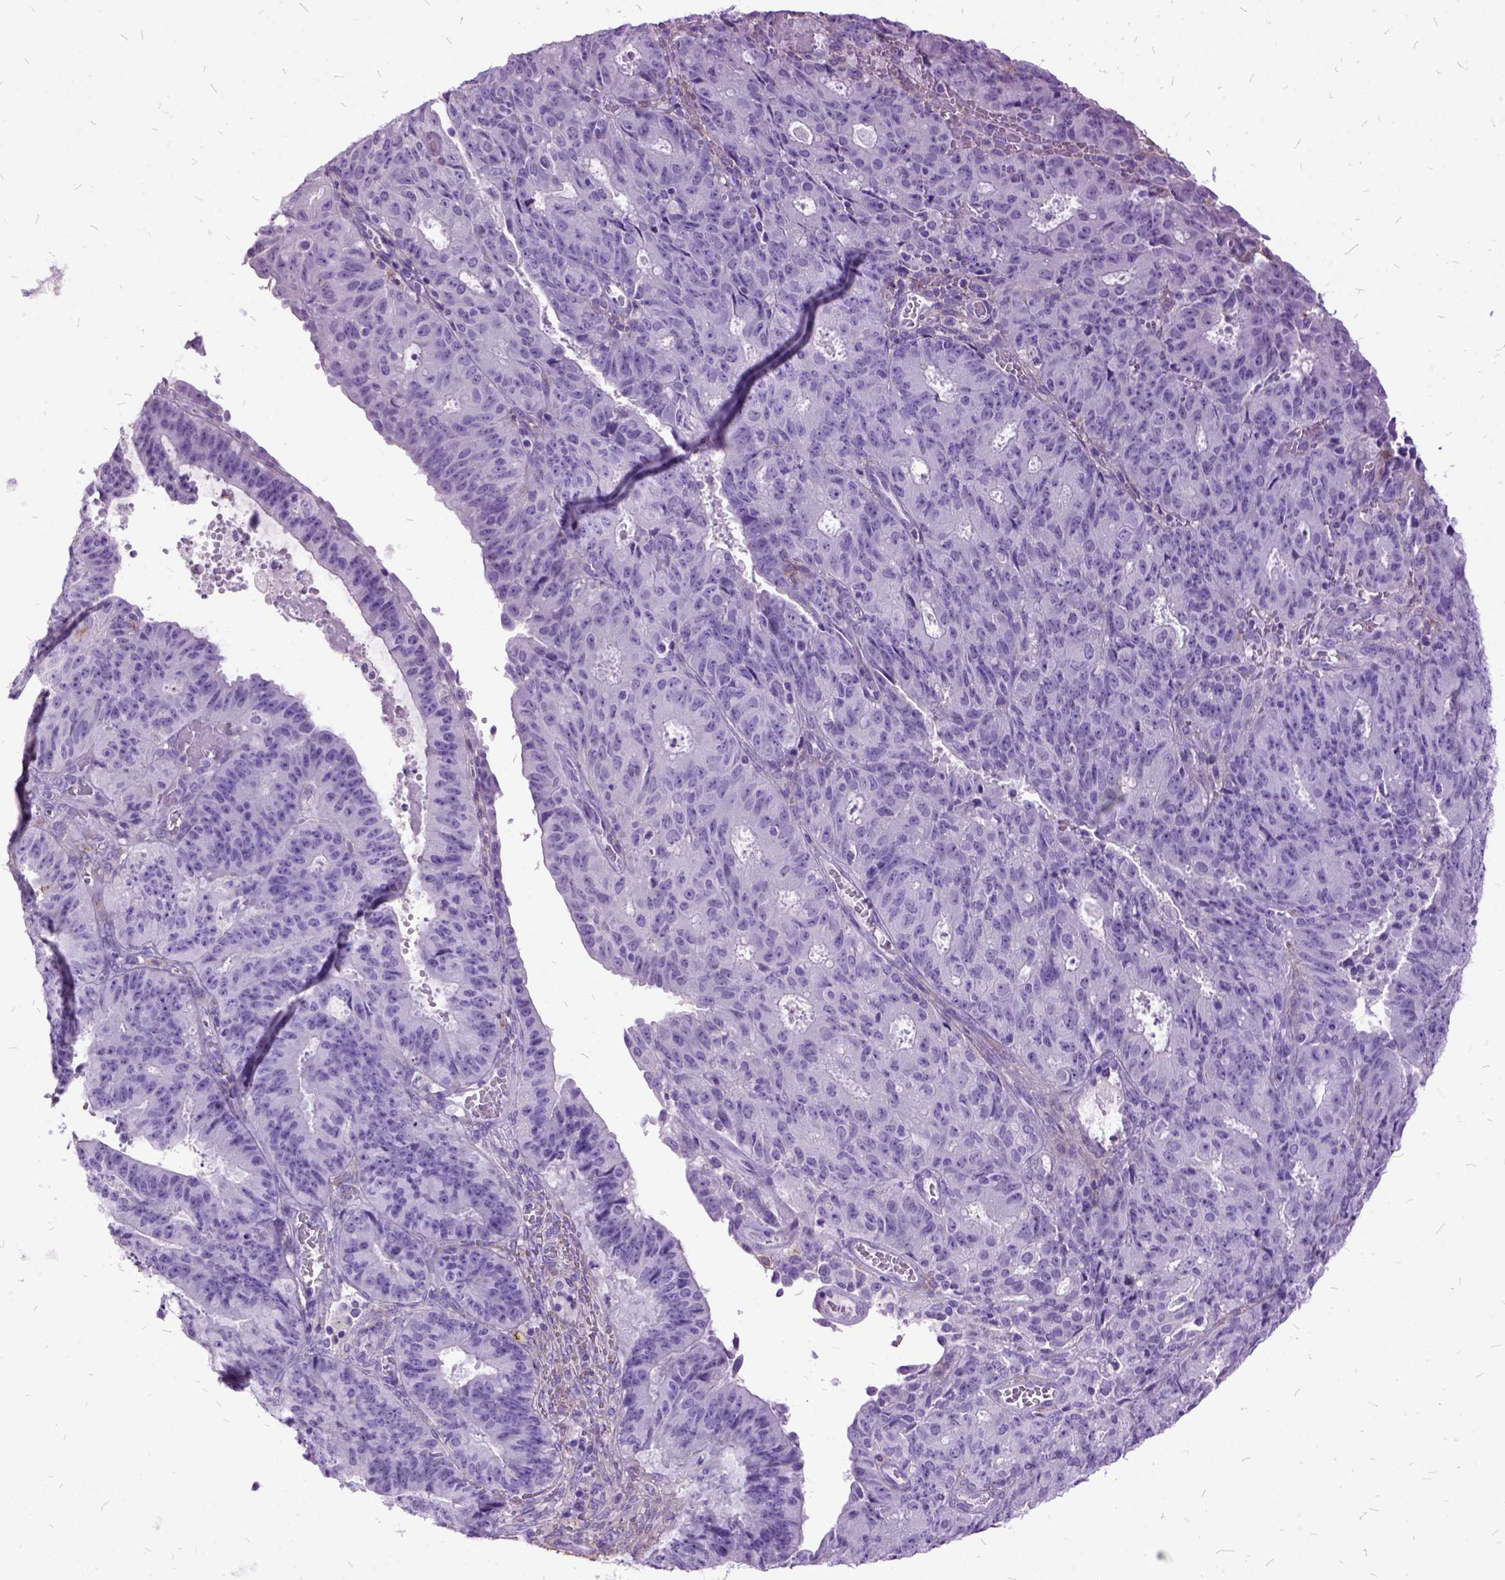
{"staining": {"intensity": "negative", "quantity": "none", "location": "none"}, "tissue": "ovarian cancer", "cell_type": "Tumor cells", "image_type": "cancer", "snomed": [{"axis": "morphology", "description": "Carcinoma, endometroid"}, {"axis": "topography", "description": "Ovary"}], "caption": "This is an IHC histopathology image of ovarian endometroid carcinoma. There is no staining in tumor cells.", "gene": "MME", "patient": {"sex": "female", "age": 42}}